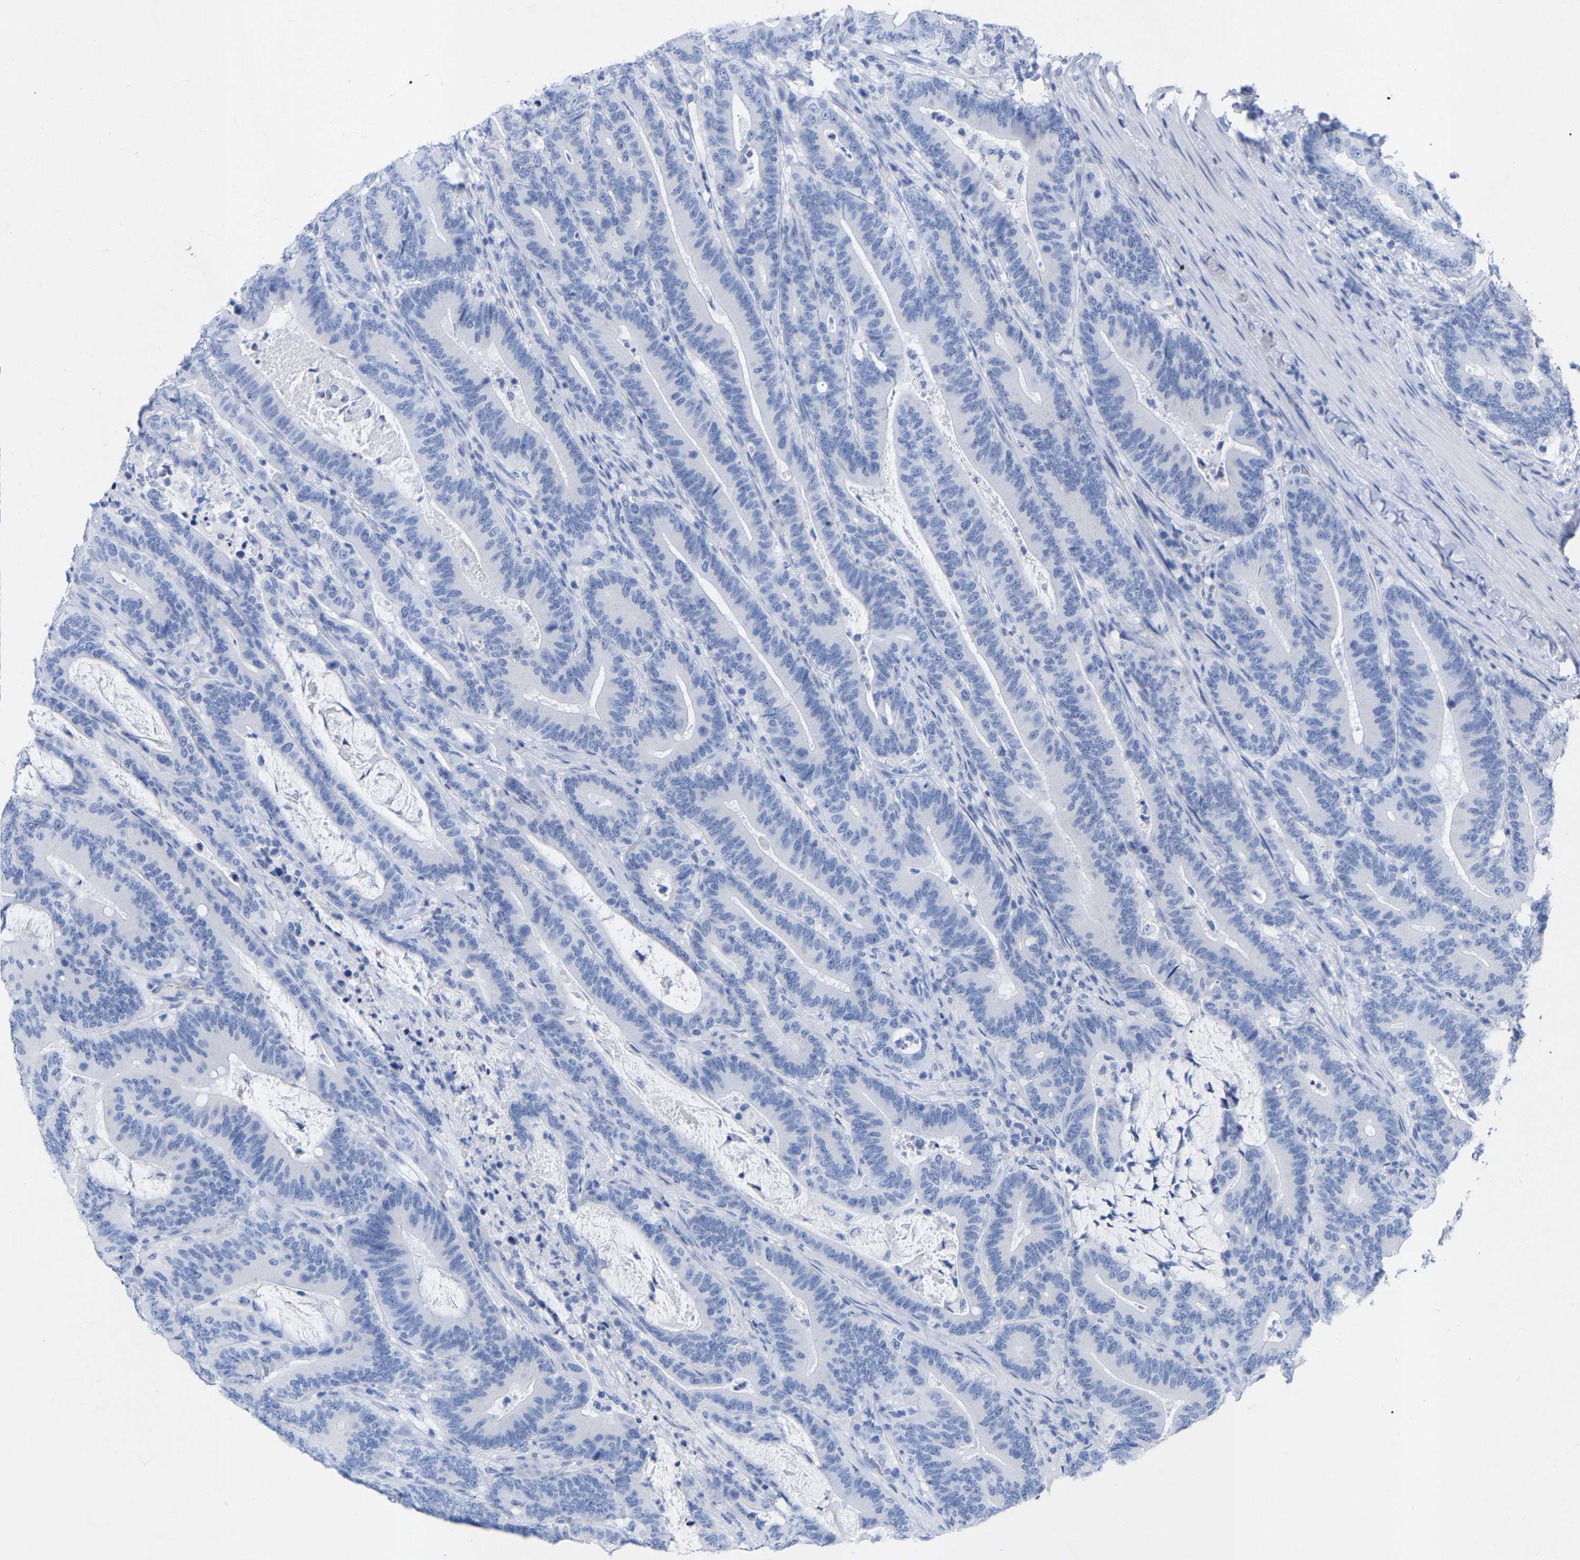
{"staining": {"intensity": "negative", "quantity": "none", "location": "none"}, "tissue": "colorectal cancer", "cell_type": "Tumor cells", "image_type": "cancer", "snomed": [{"axis": "morphology", "description": "Adenocarcinoma, NOS"}, {"axis": "topography", "description": "Colon"}], "caption": "IHC histopathology image of colorectal cancer (adenocarcinoma) stained for a protein (brown), which exhibits no positivity in tumor cells.", "gene": "ZNF629", "patient": {"sex": "female", "age": 66}}